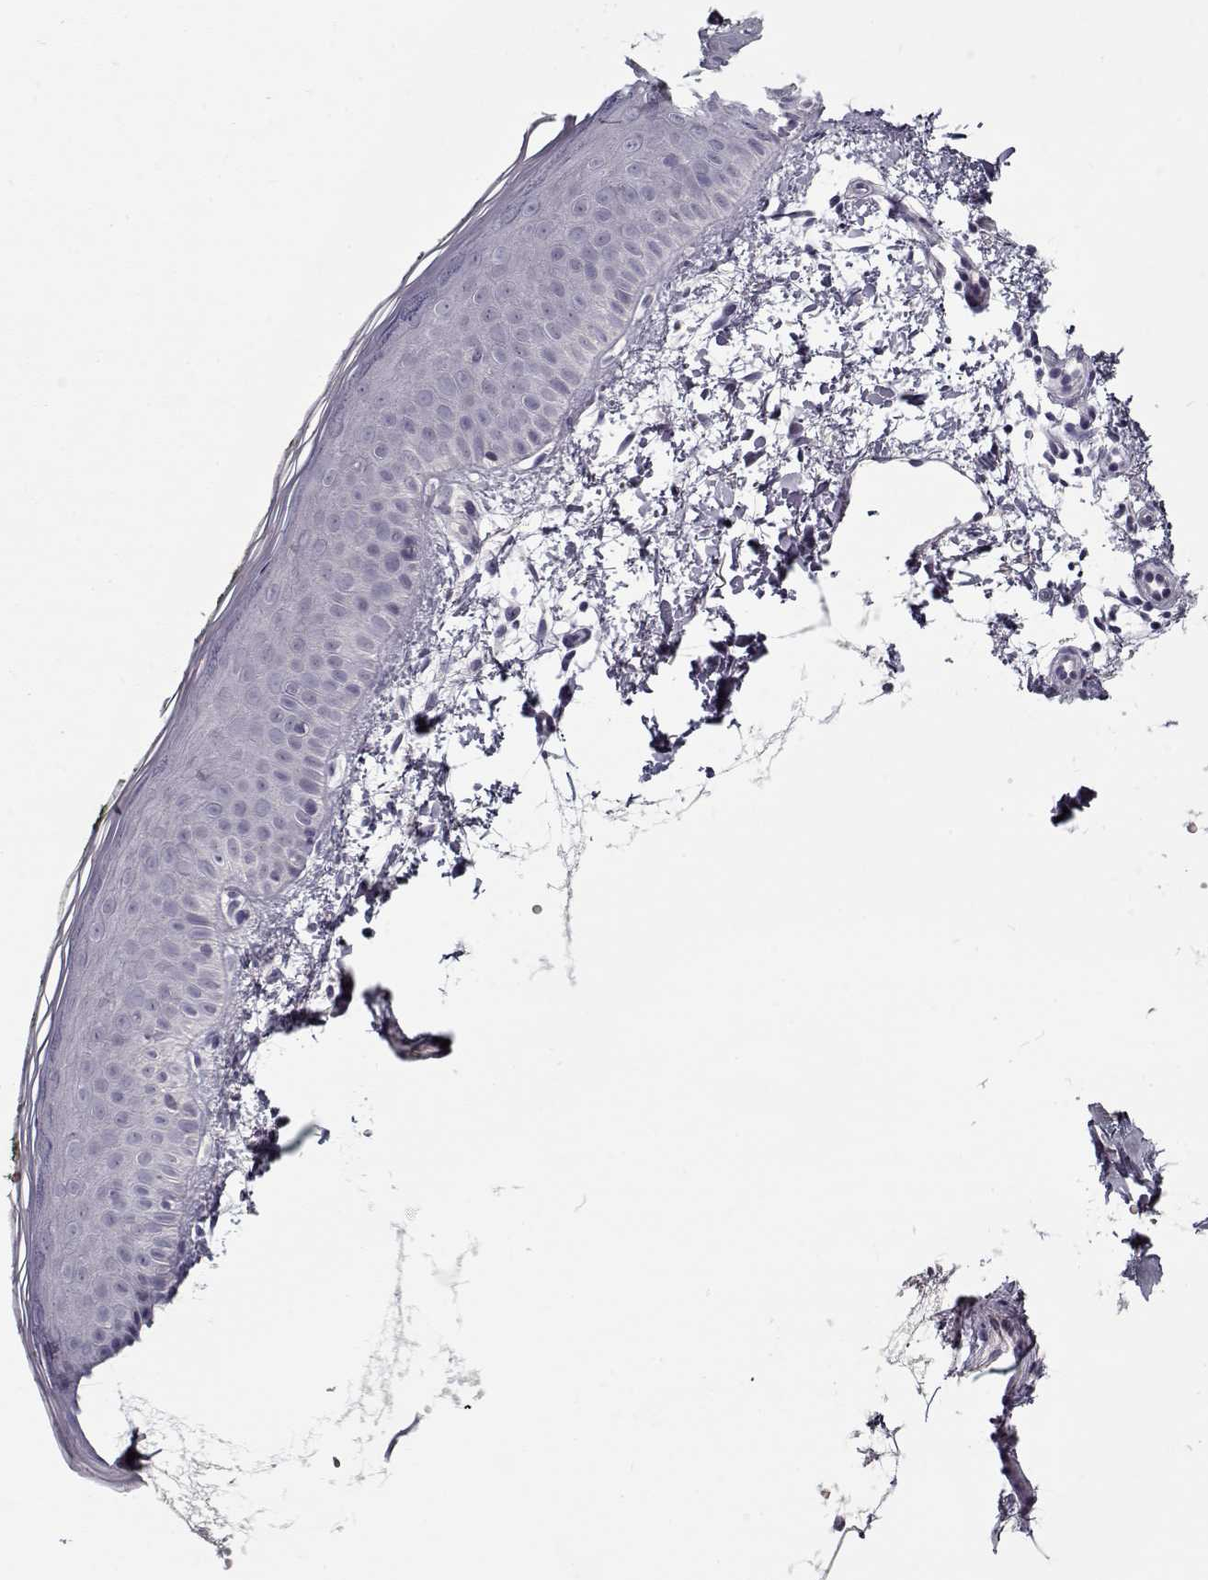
{"staining": {"intensity": "negative", "quantity": "none", "location": "none"}, "tissue": "skin", "cell_type": "Fibroblasts", "image_type": "normal", "snomed": [{"axis": "morphology", "description": "Normal tissue, NOS"}, {"axis": "topography", "description": "Skin"}], "caption": "Immunohistochemistry histopathology image of benign skin: skin stained with DAB (3,3'-diaminobenzidine) displays no significant protein positivity in fibroblasts. (DAB immunohistochemistry visualized using brightfield microscopy, high magnification).", "gene": "DDX25", "patient": {"sex": "female", "age": 62}}